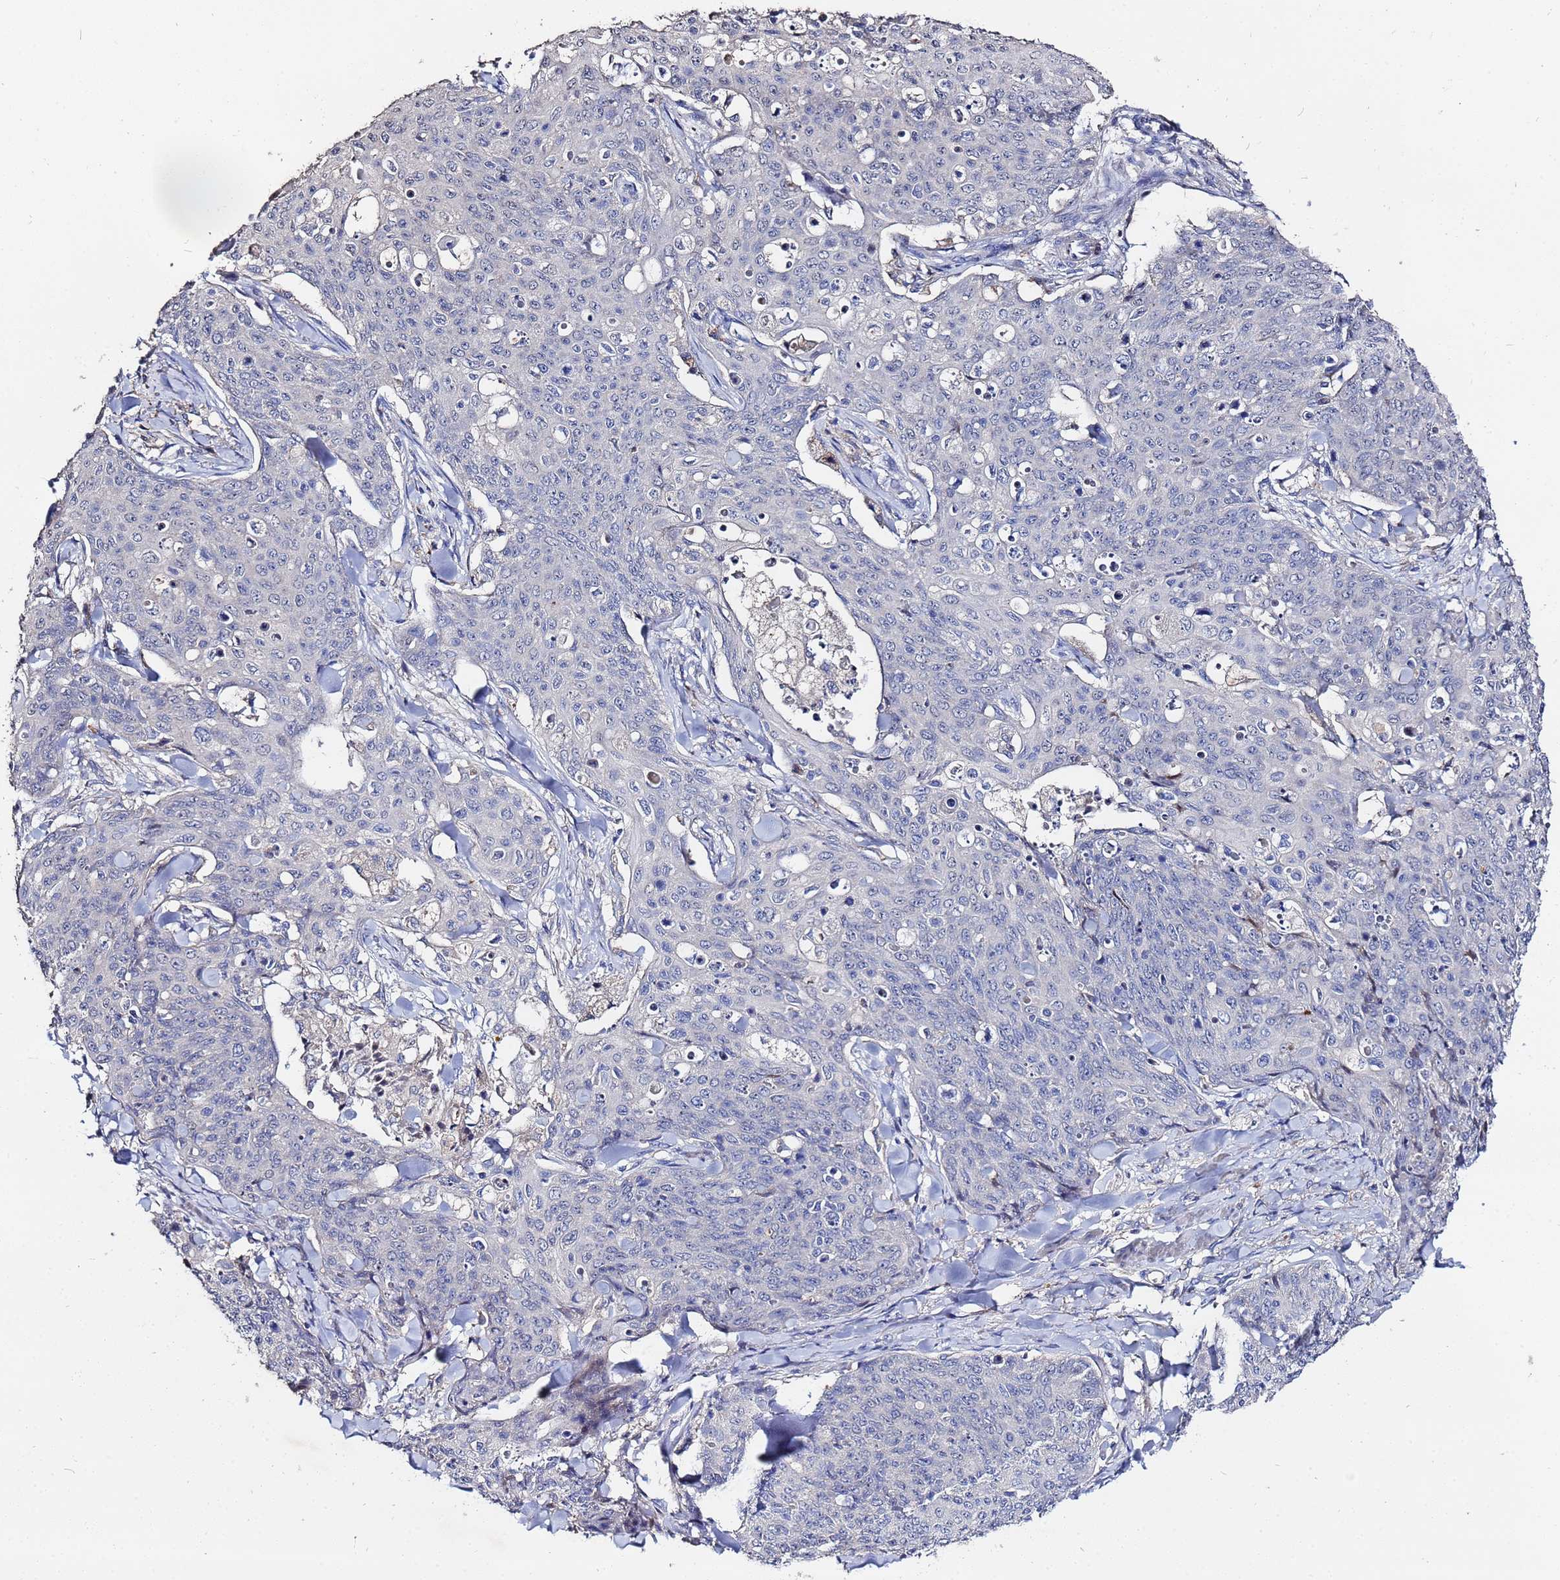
{"staining": {"intensity": "negative", "quantity": "none", "location": "none"}, "tissue": "skin cancer", "cell_type": "Tumor cells", "image_type": "cancer", "snomed": [{"axis": "morphology", "description": "Squamous cell carcinoma, NOS"}, {"axis": "topography", "description": "Skin"}, {"axis": "topography", "description": "Vulva"}], "caption": "DAB immunohistochemical staining of squamous cell carcinoma (skin) displays no significant expression in tumor cells.", "gene": "TCP10L", "patient": {"sex": "female", "age": 85}}